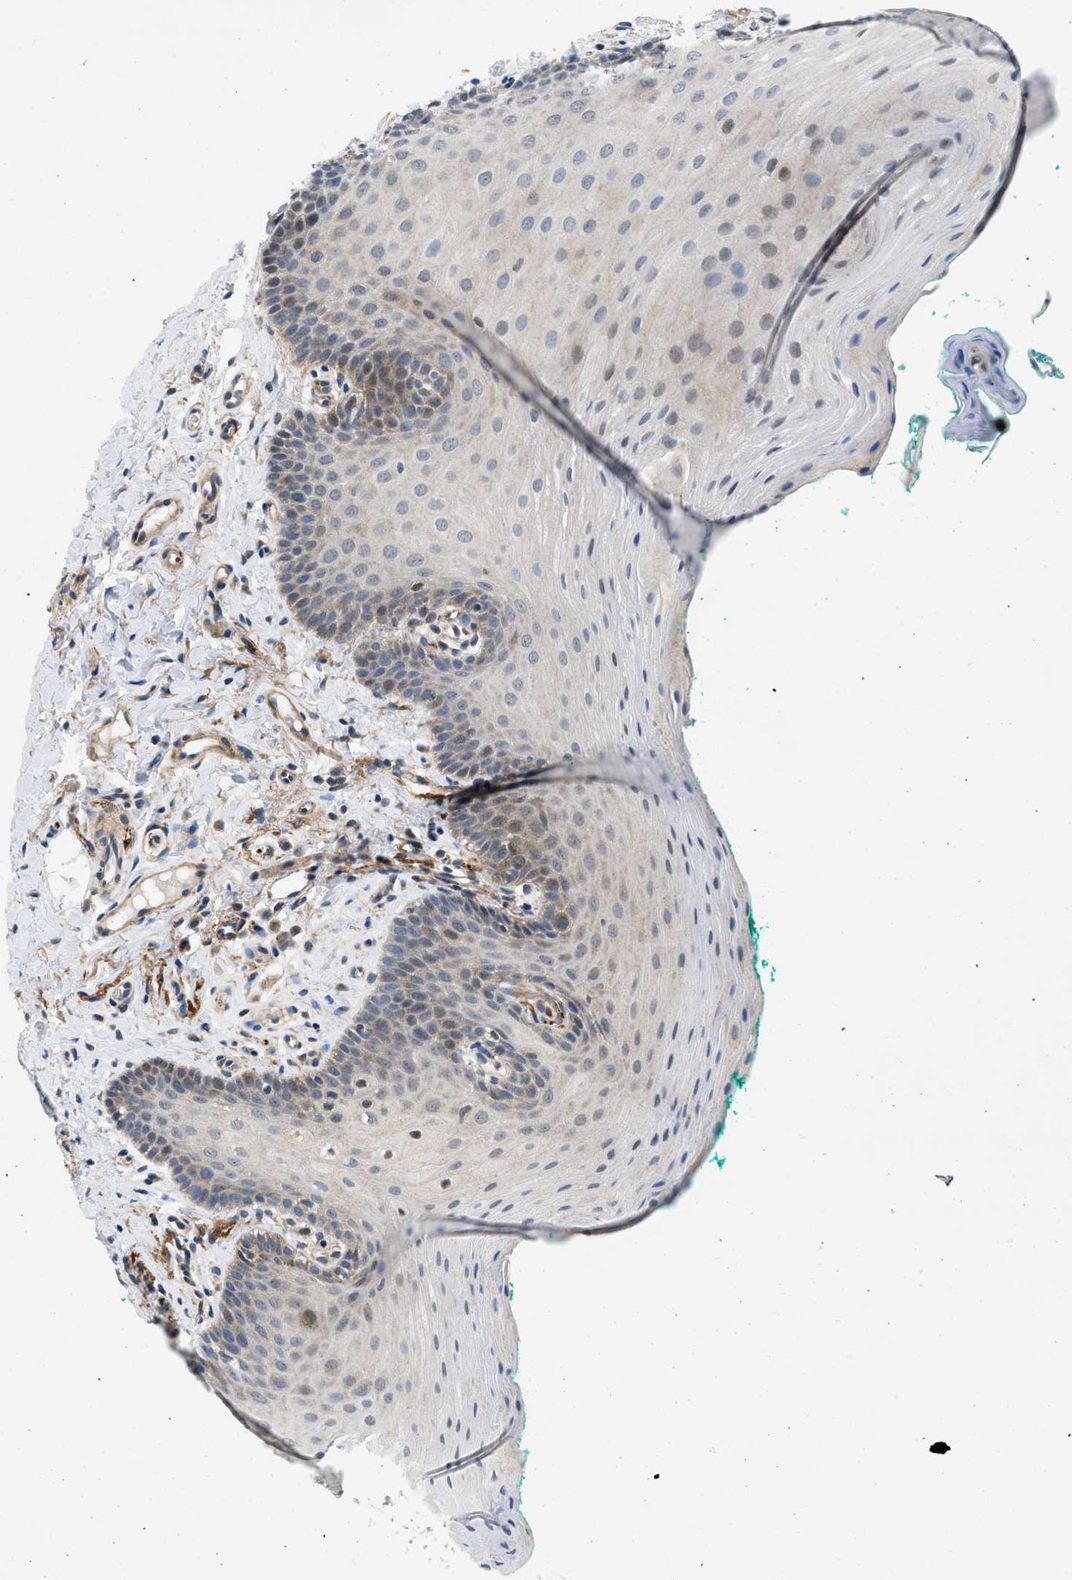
{"staining": {"intensity": "weak", "quantity": "<25%", "location": "cytoplasmic/membranous"}, "tissue": "oral mucosa", "cell_type": "Squamous epithelial cells", "image_type": "normal", "snomed": [{"axis": "morphology", "description": "Normal tissue, NOS"}, {"axis": "topography", "description": "Oral tissue"}], "caption": "Immunohistochemical staining of benign oral mucosa shows no significant staining in squamous epithelial cells.", "gene": "ZNF599", "patient": {"sex": "male", "age": 58}}